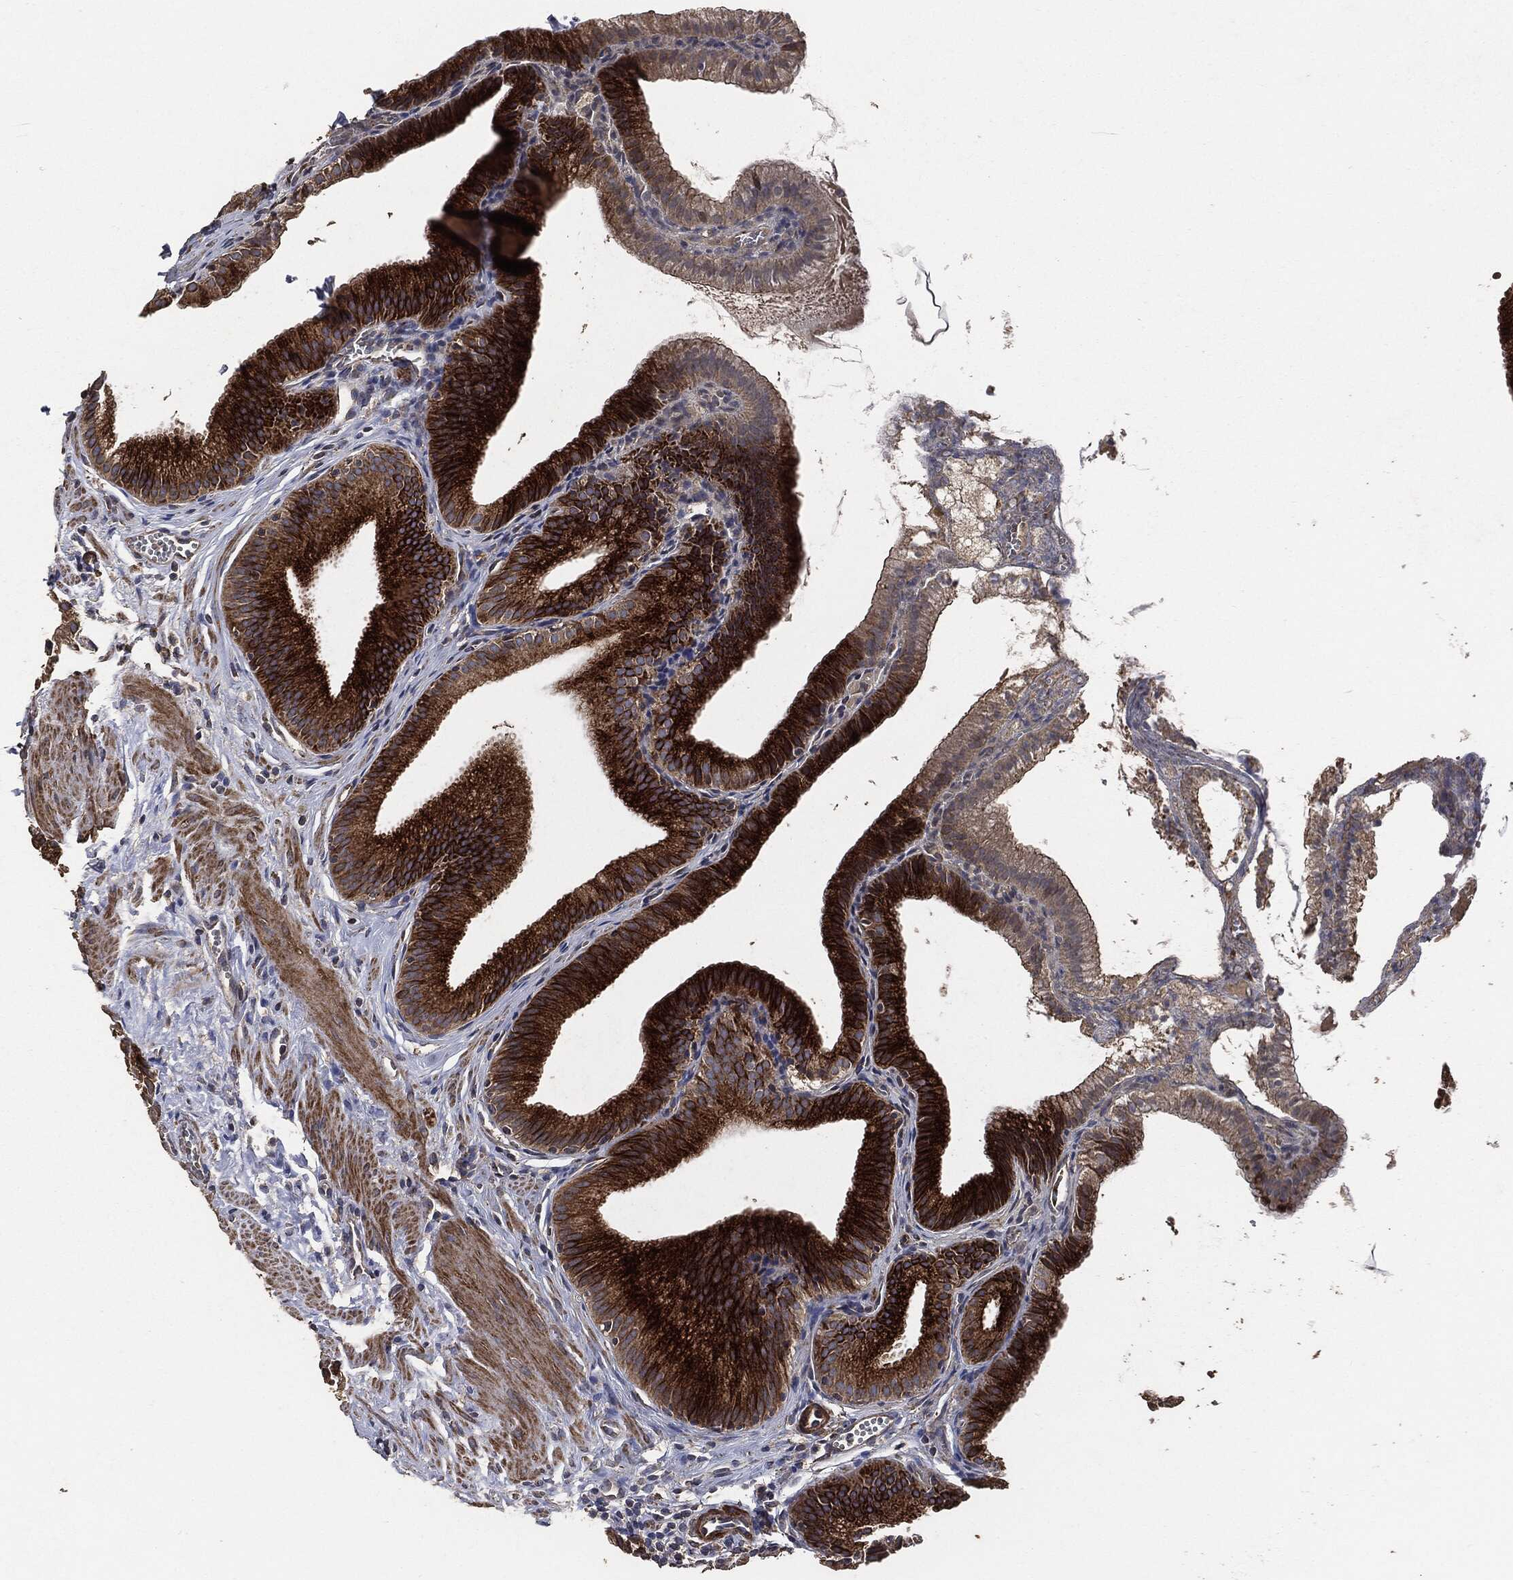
{"staining": {"intensity": "strong", "quantity": "25%-75%", "location": "cytoplasmic/membranous"}, "tissue": "gallbladder", "cell_type": "Glandular cells", "image_type": "normal", "snomed": [{"axis": "morphology", "description": "Normal tissue, NOS"}, {"axis": "topography", "description": "Gallbladder"}], "caption": "Immunohistochemistry of normal human gallbladder reveals high levels of strong cytoplasmic/membranous expression in approximately 25%-75% of glandular cells.", "gene": "STK3", "patient": {"sex": "male", "age": 38}}